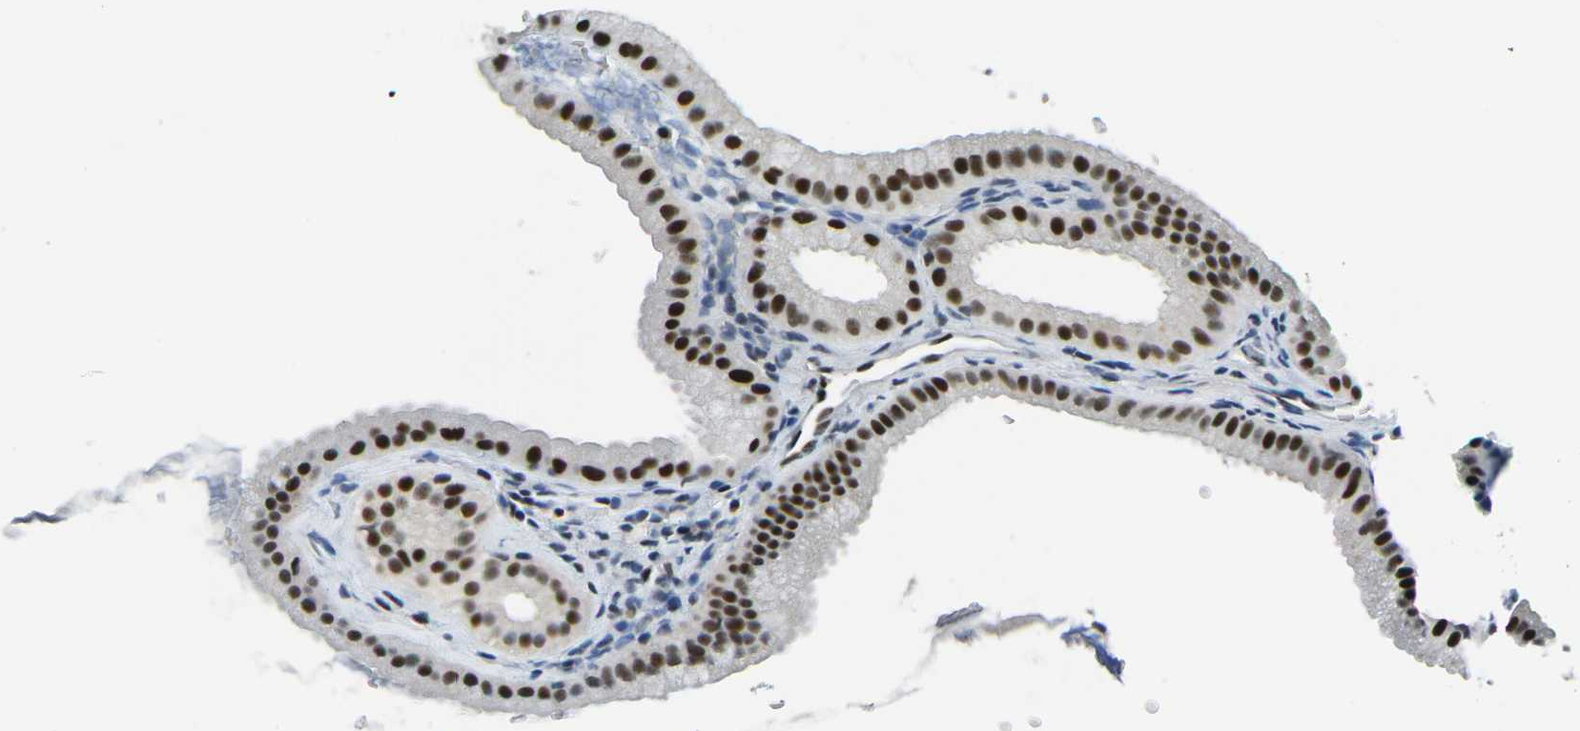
{"staining": {"intensity": "strong", "quantity": ">75%", "location": "nuclear"}, "tissue": "gallbladder", "cell_type": "Glandular cells", "image_type": "normal", "snomed": [{"axis": "morphology", "description": "Normal tissue, NOS"}, {"axis": "topography", "description": "Gallbladder"}], "caption": "A high amount of strong nuclear positivity is seen in about >75% of glandular cells in normal gallbladder. The staining was performed using DAB (3,3'-diaminobenzidine) to visualize the protein expression in brown, while the nuclei were stained in blue with hematoxylin (Magnification: 20x).", "gene": "PRPF8", "patient": {"sex": "female", "age": 64}}